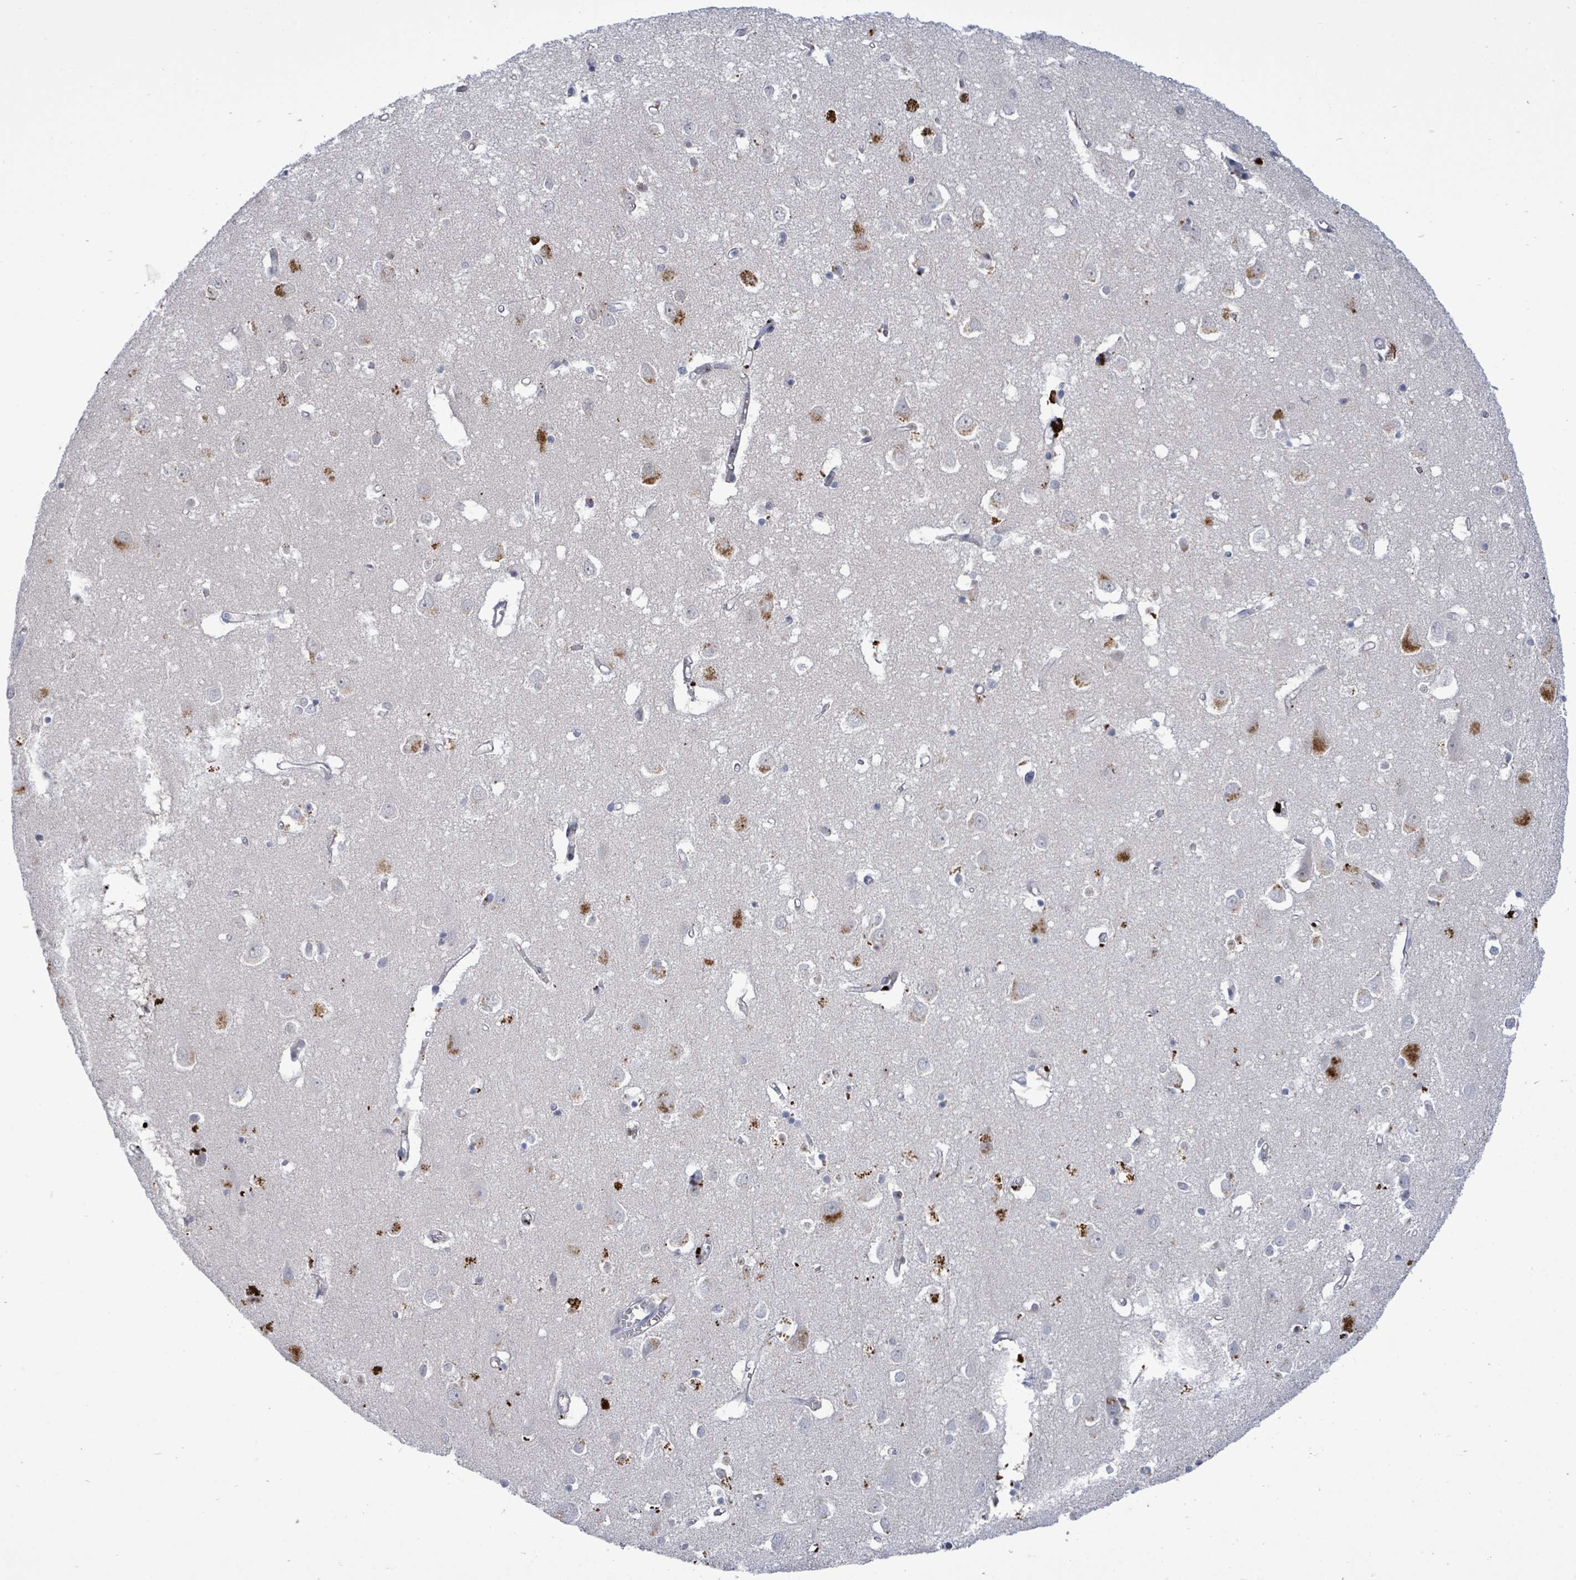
{"staining": {"intensity": "negative", "quantity": "none", "location": "none"}, "tissue": "cerebral cortex", "cell_type": "Endothelial cells", "image_type": "normal", "snomed": [{"axis": "morphology", "description": "Normal tissue, NOS"}, {"axis": "topography", "description": "Cerebral cortex"}], "caption": "This is an IHC histopathology image of benign human cerebral cortex. There is no positivity in endothelial cells.", "gene": "CT45A10", "patient": {"sex": "male", "age": 70}}